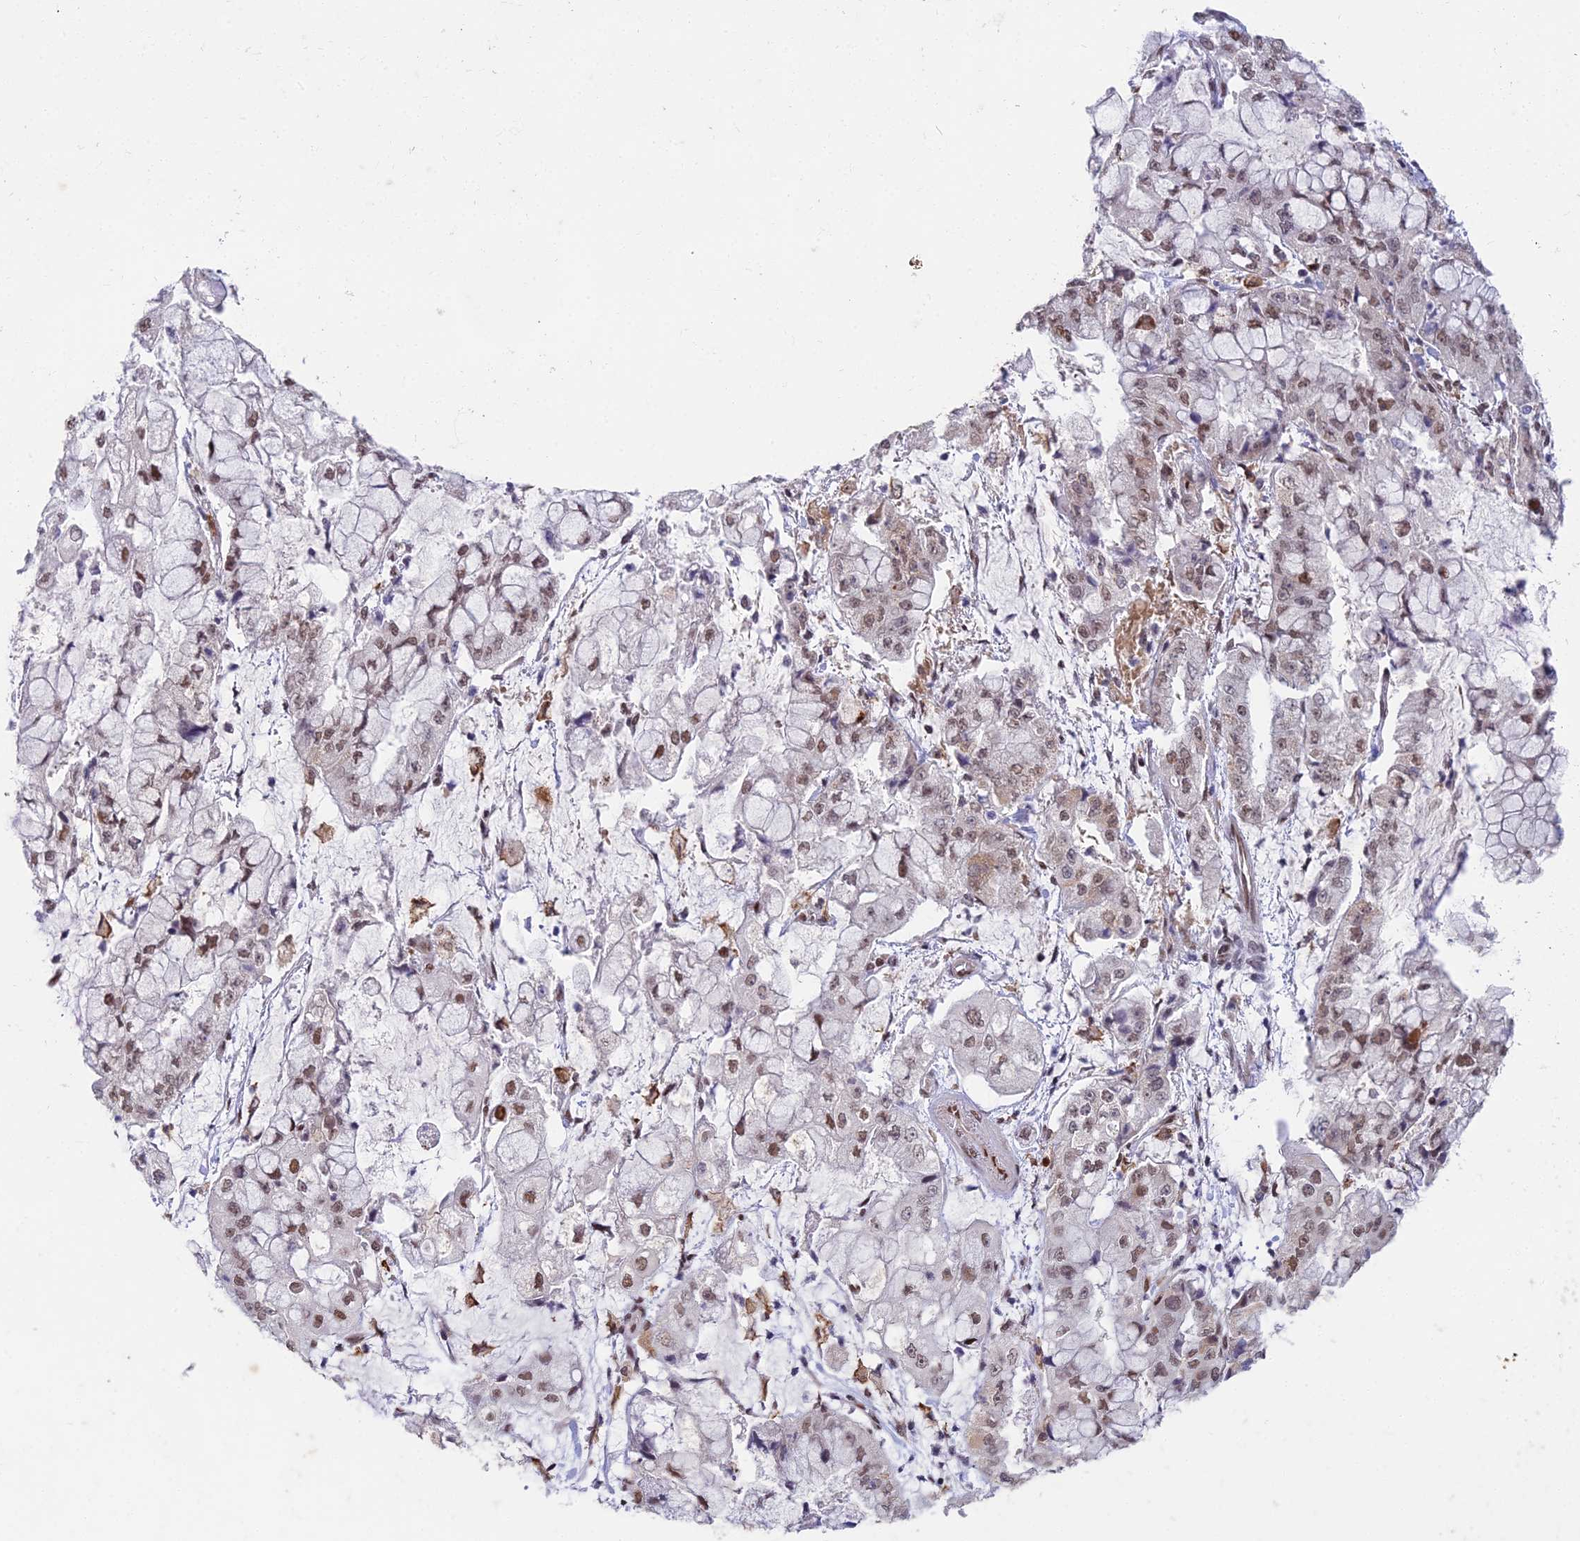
{"staining": {"intensity": "moderate", "quantity": ">75%", "location": "nuclear"}, "tissue": "stomach cancer", "cell_type": "Tumor cells", "image_type": "cancer", "snomed": [{"axis": "morphology", "description": "Adenocarcinoma, NOS"}, {"axis": "topography", "description": "Stomach"}], "caption": "Immunohistochemical staining of human stomach adenocarcinoma reveals medium levels of moderate nuclear staining in about >75% of tumor cells.", "gene": "ABHD17A", "patient": {"sex": "male", "age": 76}}